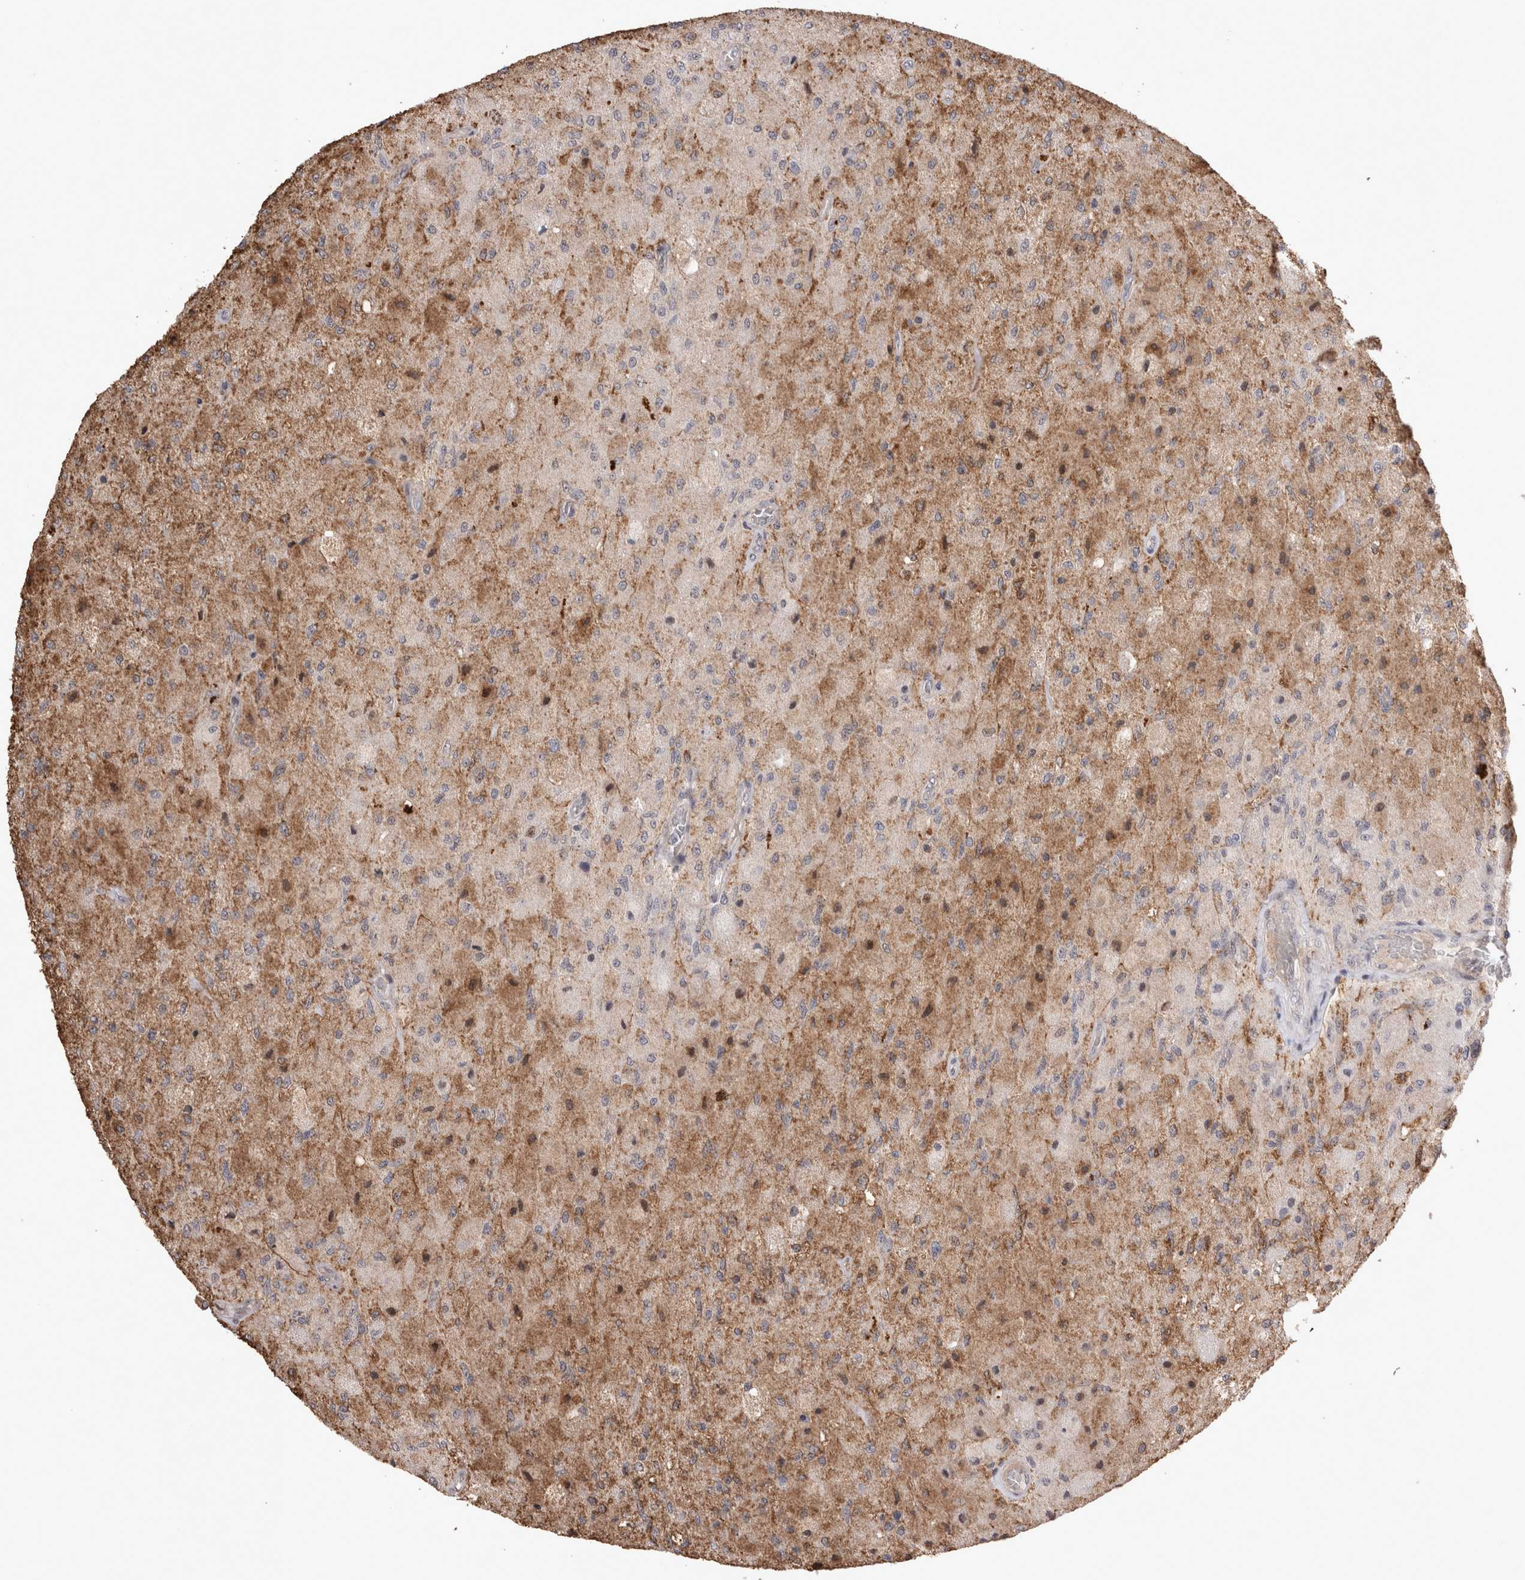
{"staining": {"intensity": "moderate", "quantity": "25%-75%", "location": "cytoplasmic/membranous,nuclear"}, "tissue": "glioma", "cell_type": "Tumor cells", "image_type": "cancer", "snomed": [{"axis": "morphology", "description": "Normal tissue, NOS"}, {"axis": "morphology", "description": "Glioma, malignant, High grade"}, {"axis": "topography", "description": "Cerebral cortex"}], "caption": "Immunohistochemical staining of human glioma exhibits medium levels of moderate cytoplasmic/membranous and nuclear expression in approximately 25%-75% of tumor cells.", "gene": "STK11", "patient": {"sex": "male", "age": 77}}